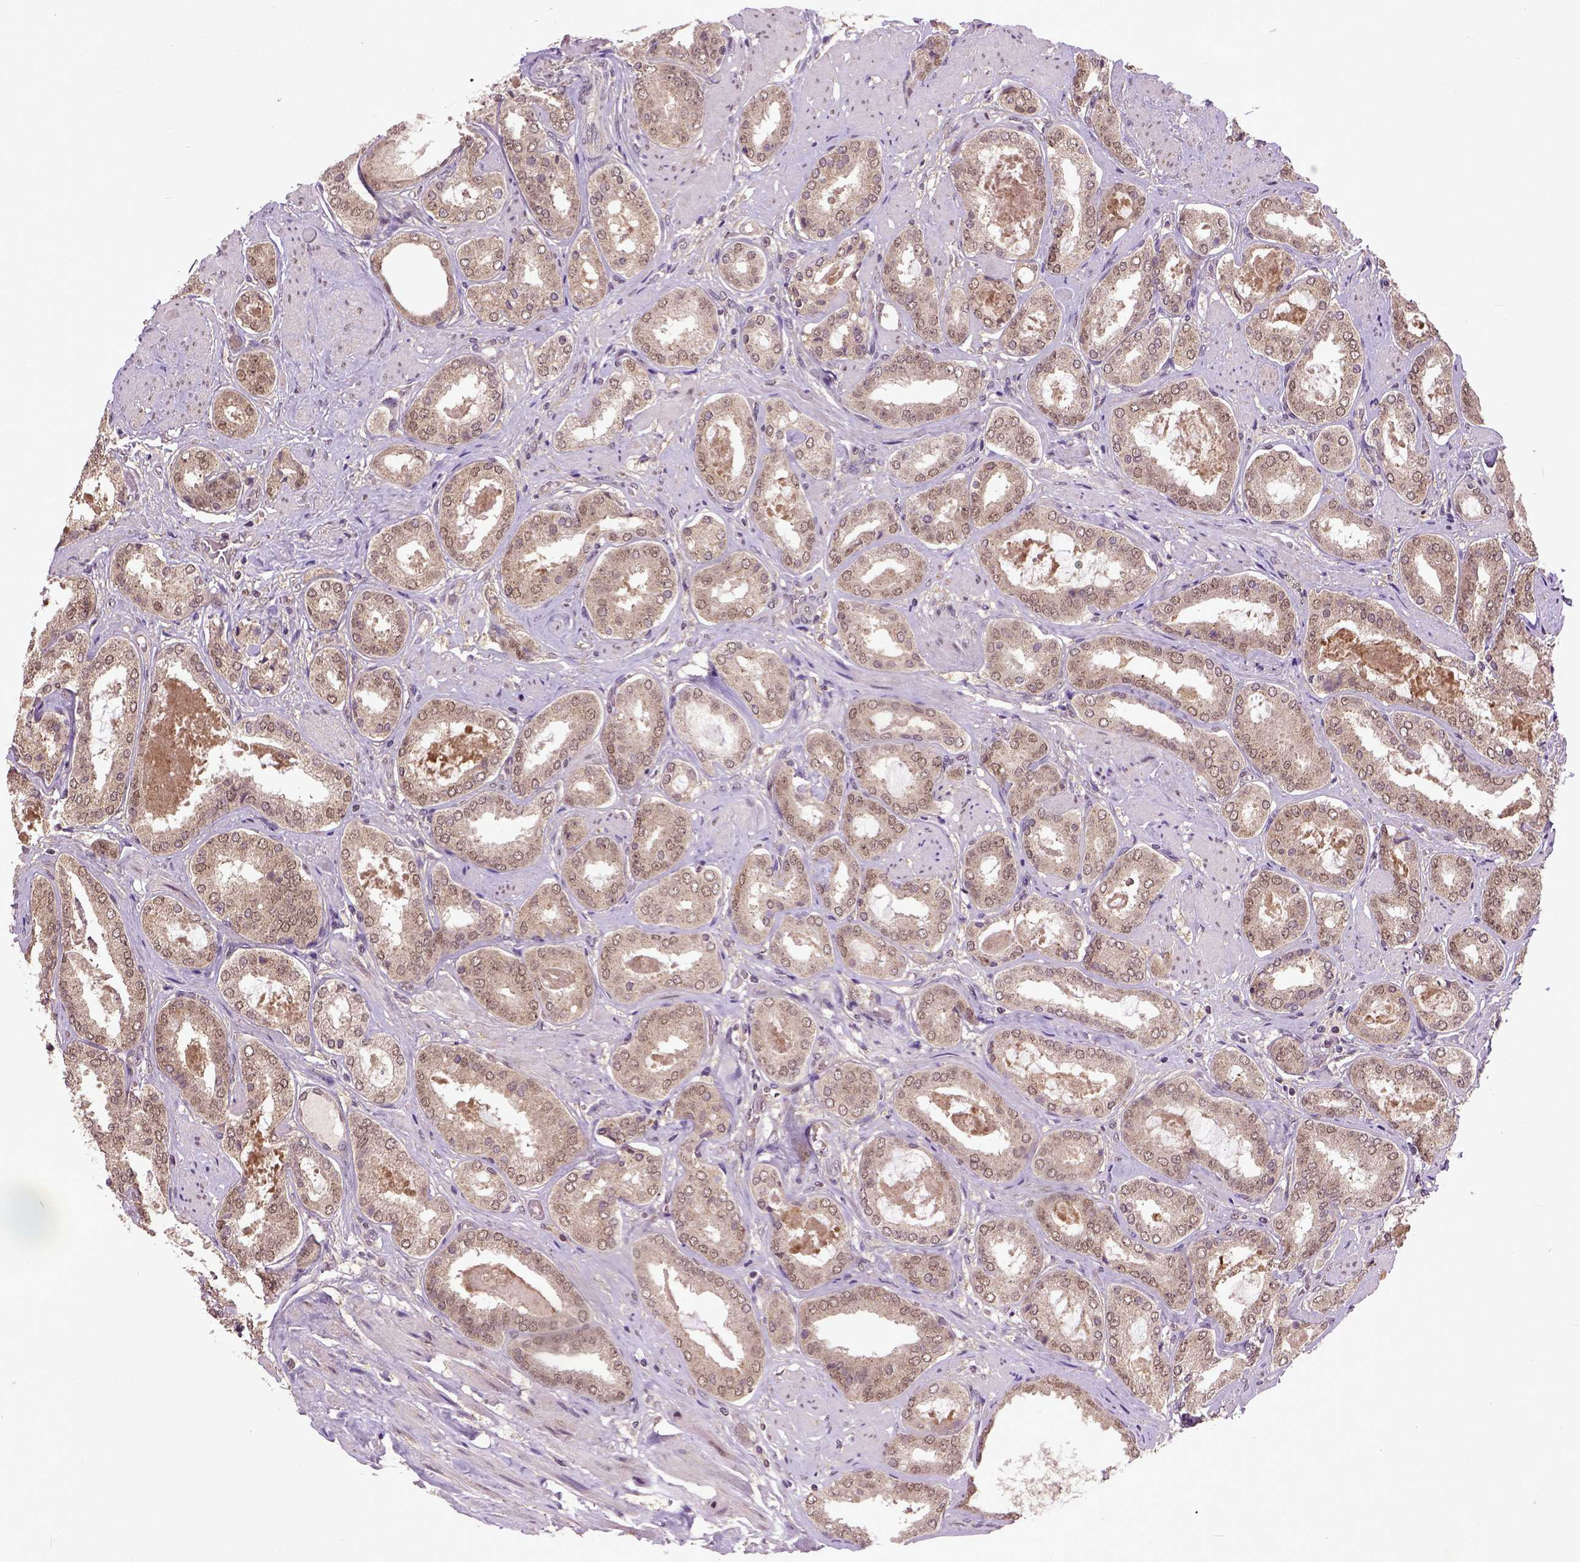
{"staining": {"intensity": "weak", "quantity": ">75%", "location": "cytoplasmic/membranous,nuclear"}, "tissue": "prostate cancer", "cell_type": "Tumor cells", "image_type": "cancer", "snomed": [{"axis": "morphology", "description": "Adenocarcinoma, High grade"}, {"axis": "topography", "description": "Prostate"}], "caption": "High-power microscopy captured an IHC photomicrograph of prostate high-grade adenocarcinoma, revealing weak cytoplasmic/membranous and nuclear positivity in about >75% of tumor cells.", "gene": "UBA3", "patient": {"sex": "male", "age": 63}}